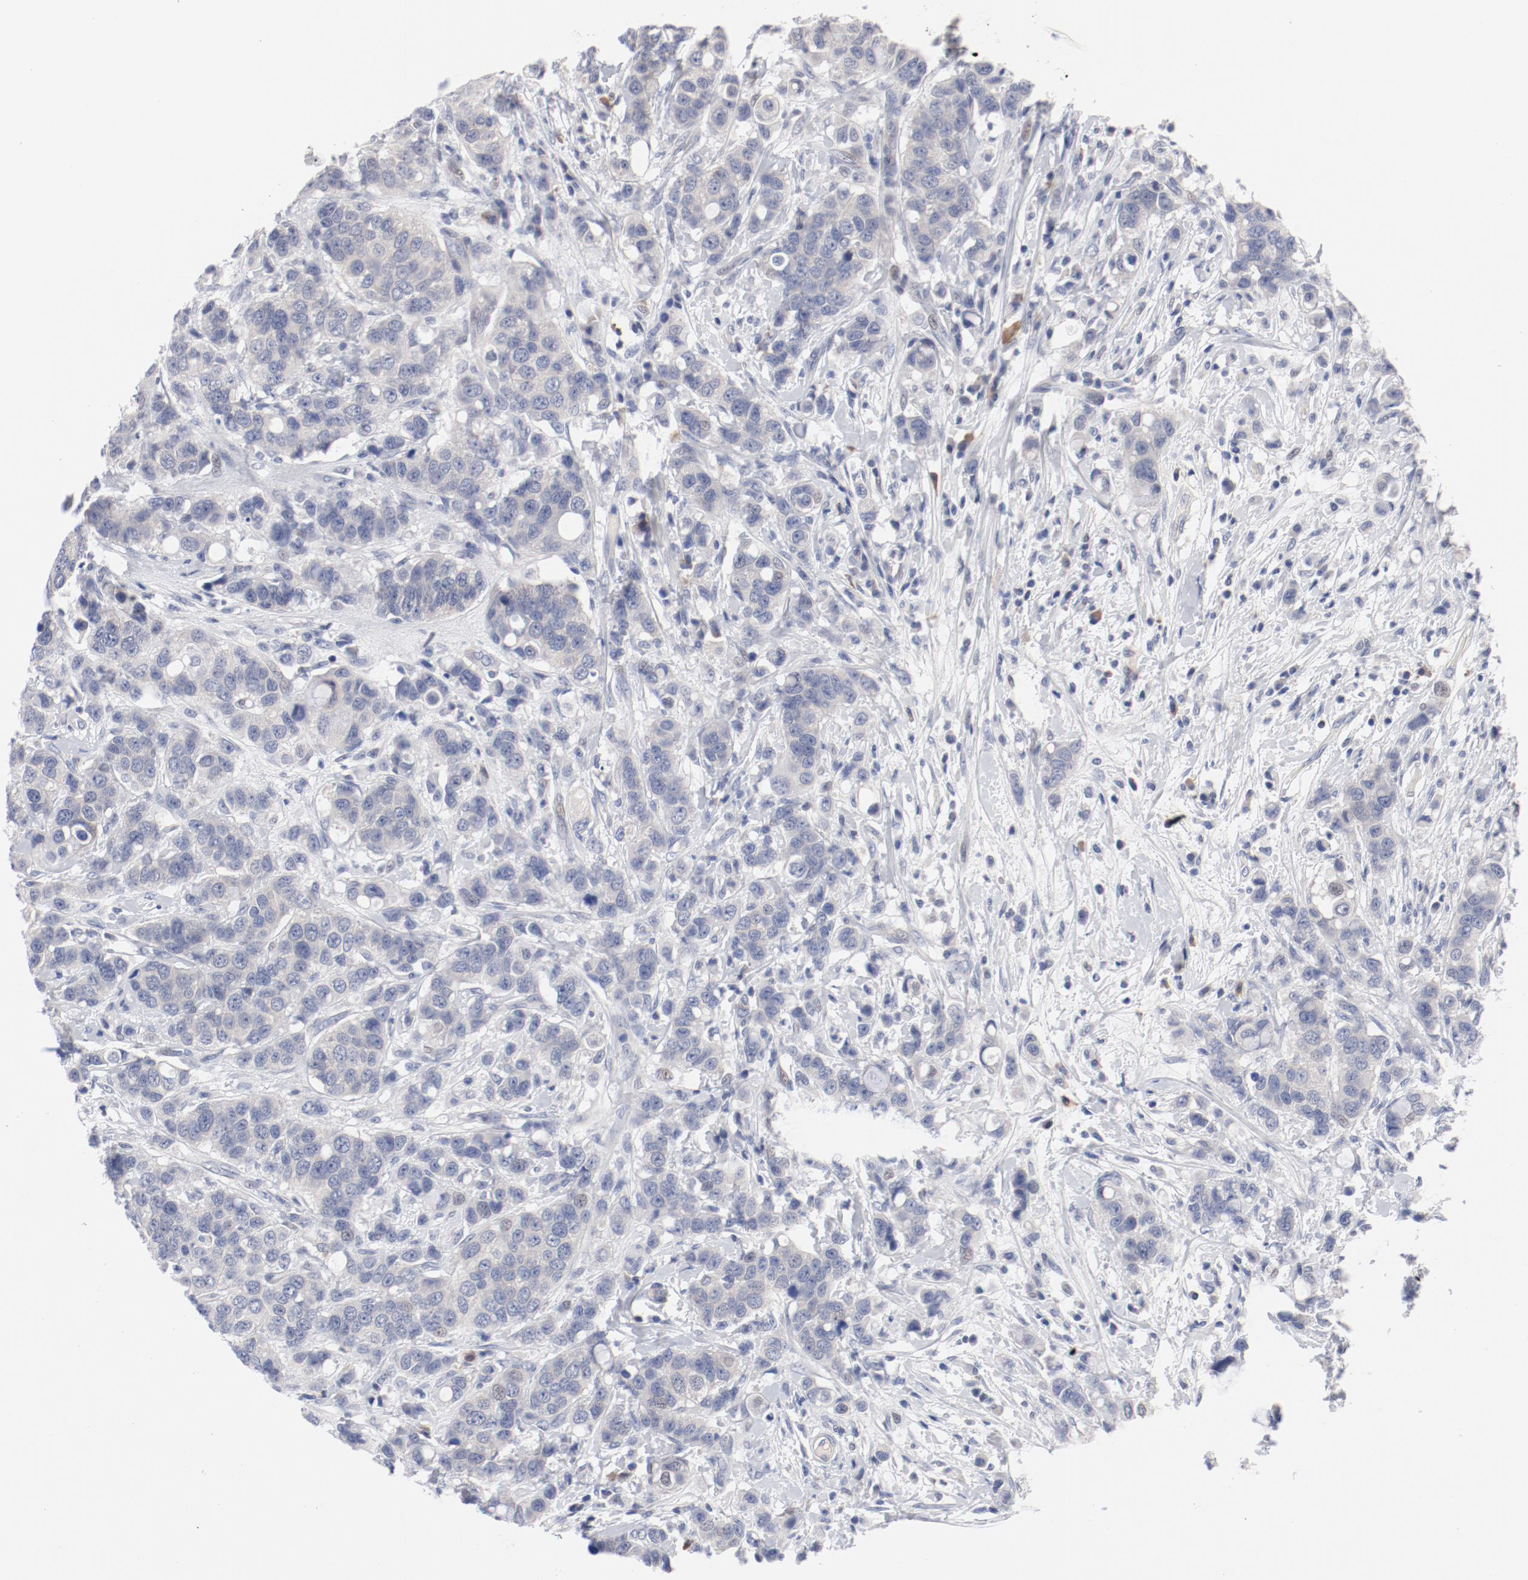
{"staining": {"intensity": "negative", "quantity": "none", "location": "none"}, "tissue": "breast cancer", "cell_type": "Tumor cells", "image_type": "cancer", "snomed": [{"axis": "morphology", "description": "Duct carcinoma"}, {"axis": "topography", "description": "Breast"}], "caption": "Immunohistochemical staining of breast cancer (invasive ductal carcinoma) reveals no significant staining in tumor cells.", "gene": "KCNK13", "patient": {"sex": "female", "age": 27}}